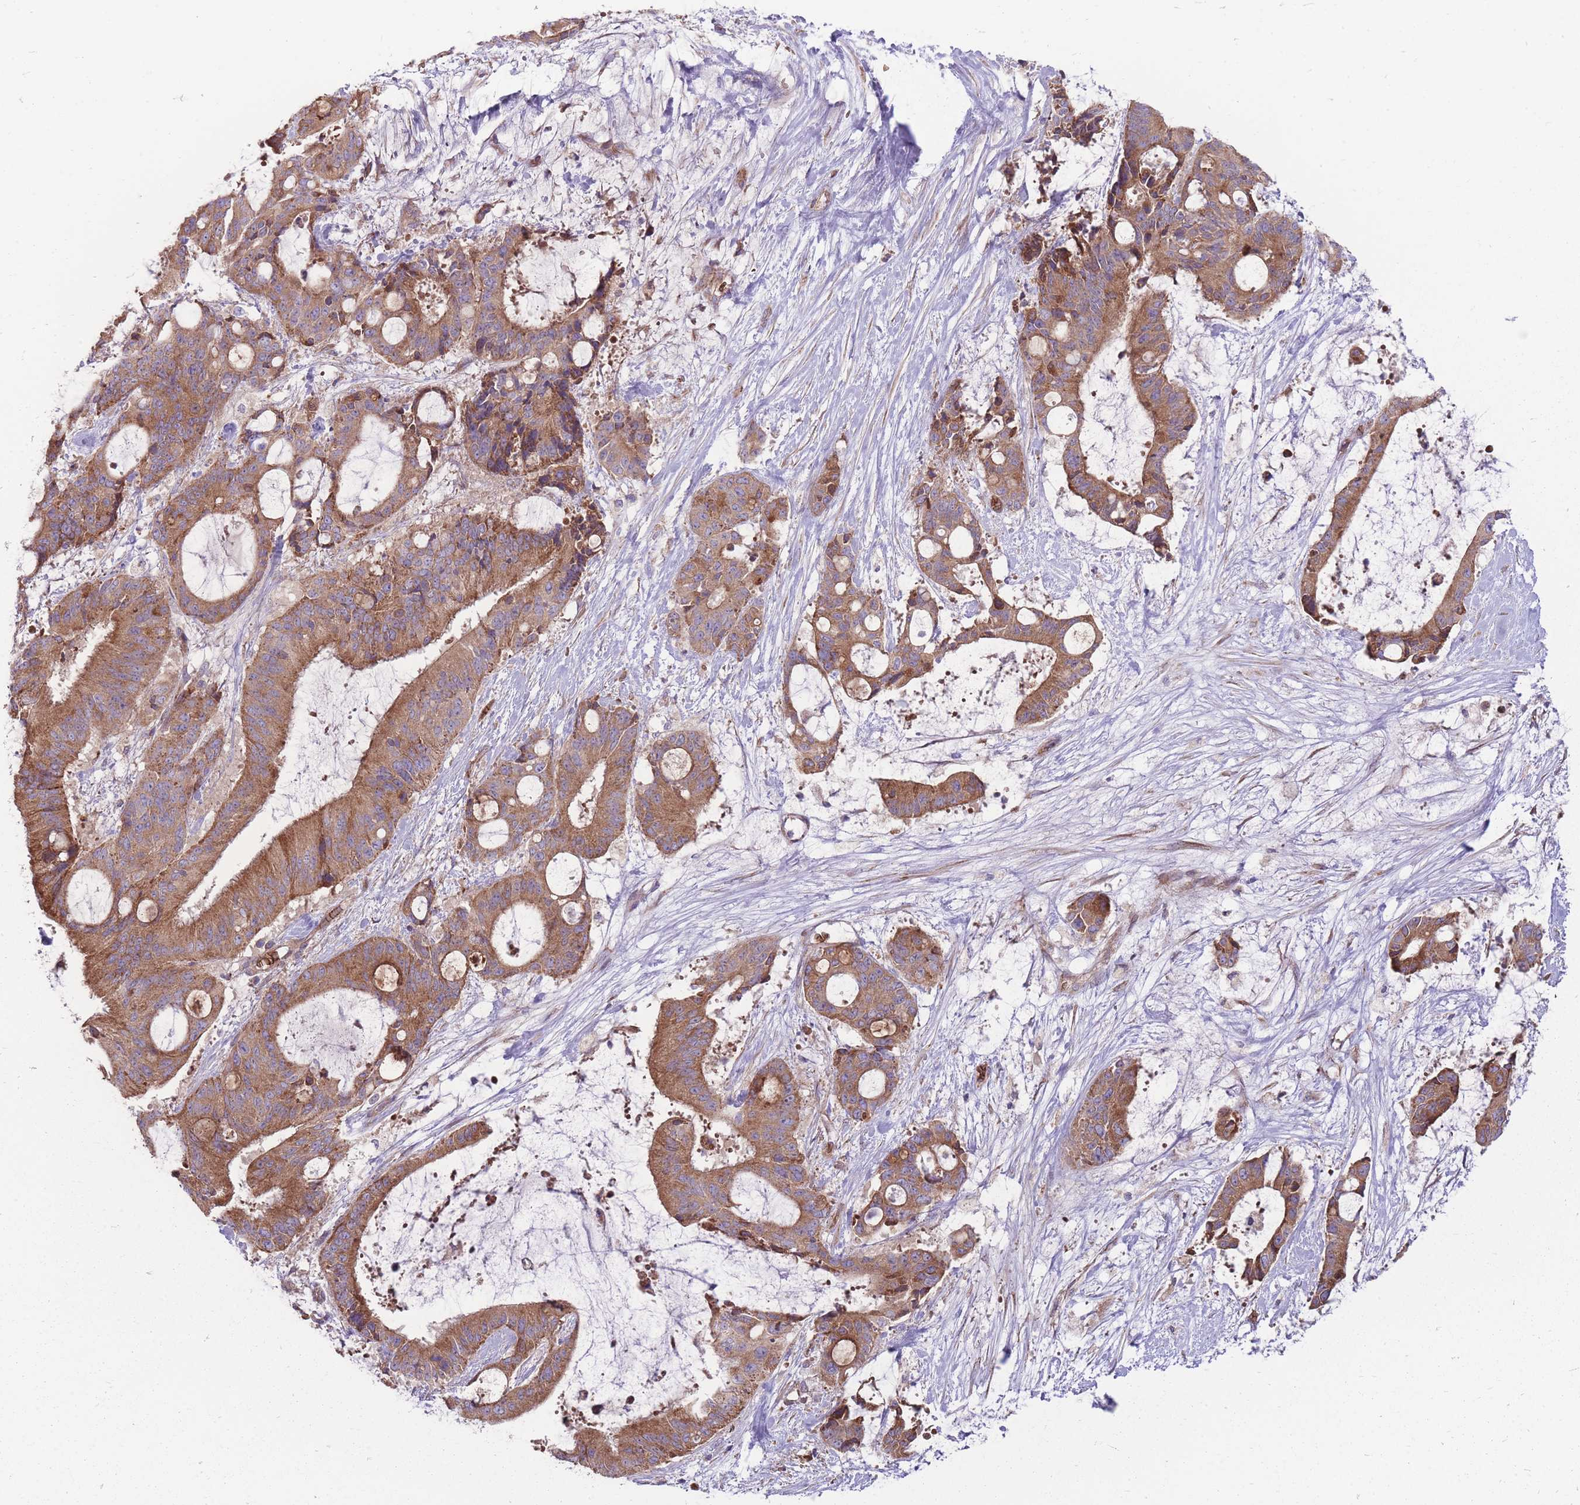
{"staining": {"intensity": "moderate", "quantity": ">75%", "location": "cytoplasmic/membranous"}, "tissue": "liver cancer", "cell_type": "Tumor cells", "image_type": "cancer", "snomed": [{"axis": "morphology", "description": "Normal tissue, NOS"}, {"axis": "morphology", "description": "Cholangiocarcinoma"}, {"axis": "topography", "description": "Liver"}, {"axis": "topography", "description": "Peripheral nerve tissue"}], "caption": "Human liver cancer stained for a protein (brown) displays moderate cytoplasmic/membranous positive expression in about >75% of tumor cells.", "gene": "ANKRD10", "patient": {"sex": "female", "age": 73}}